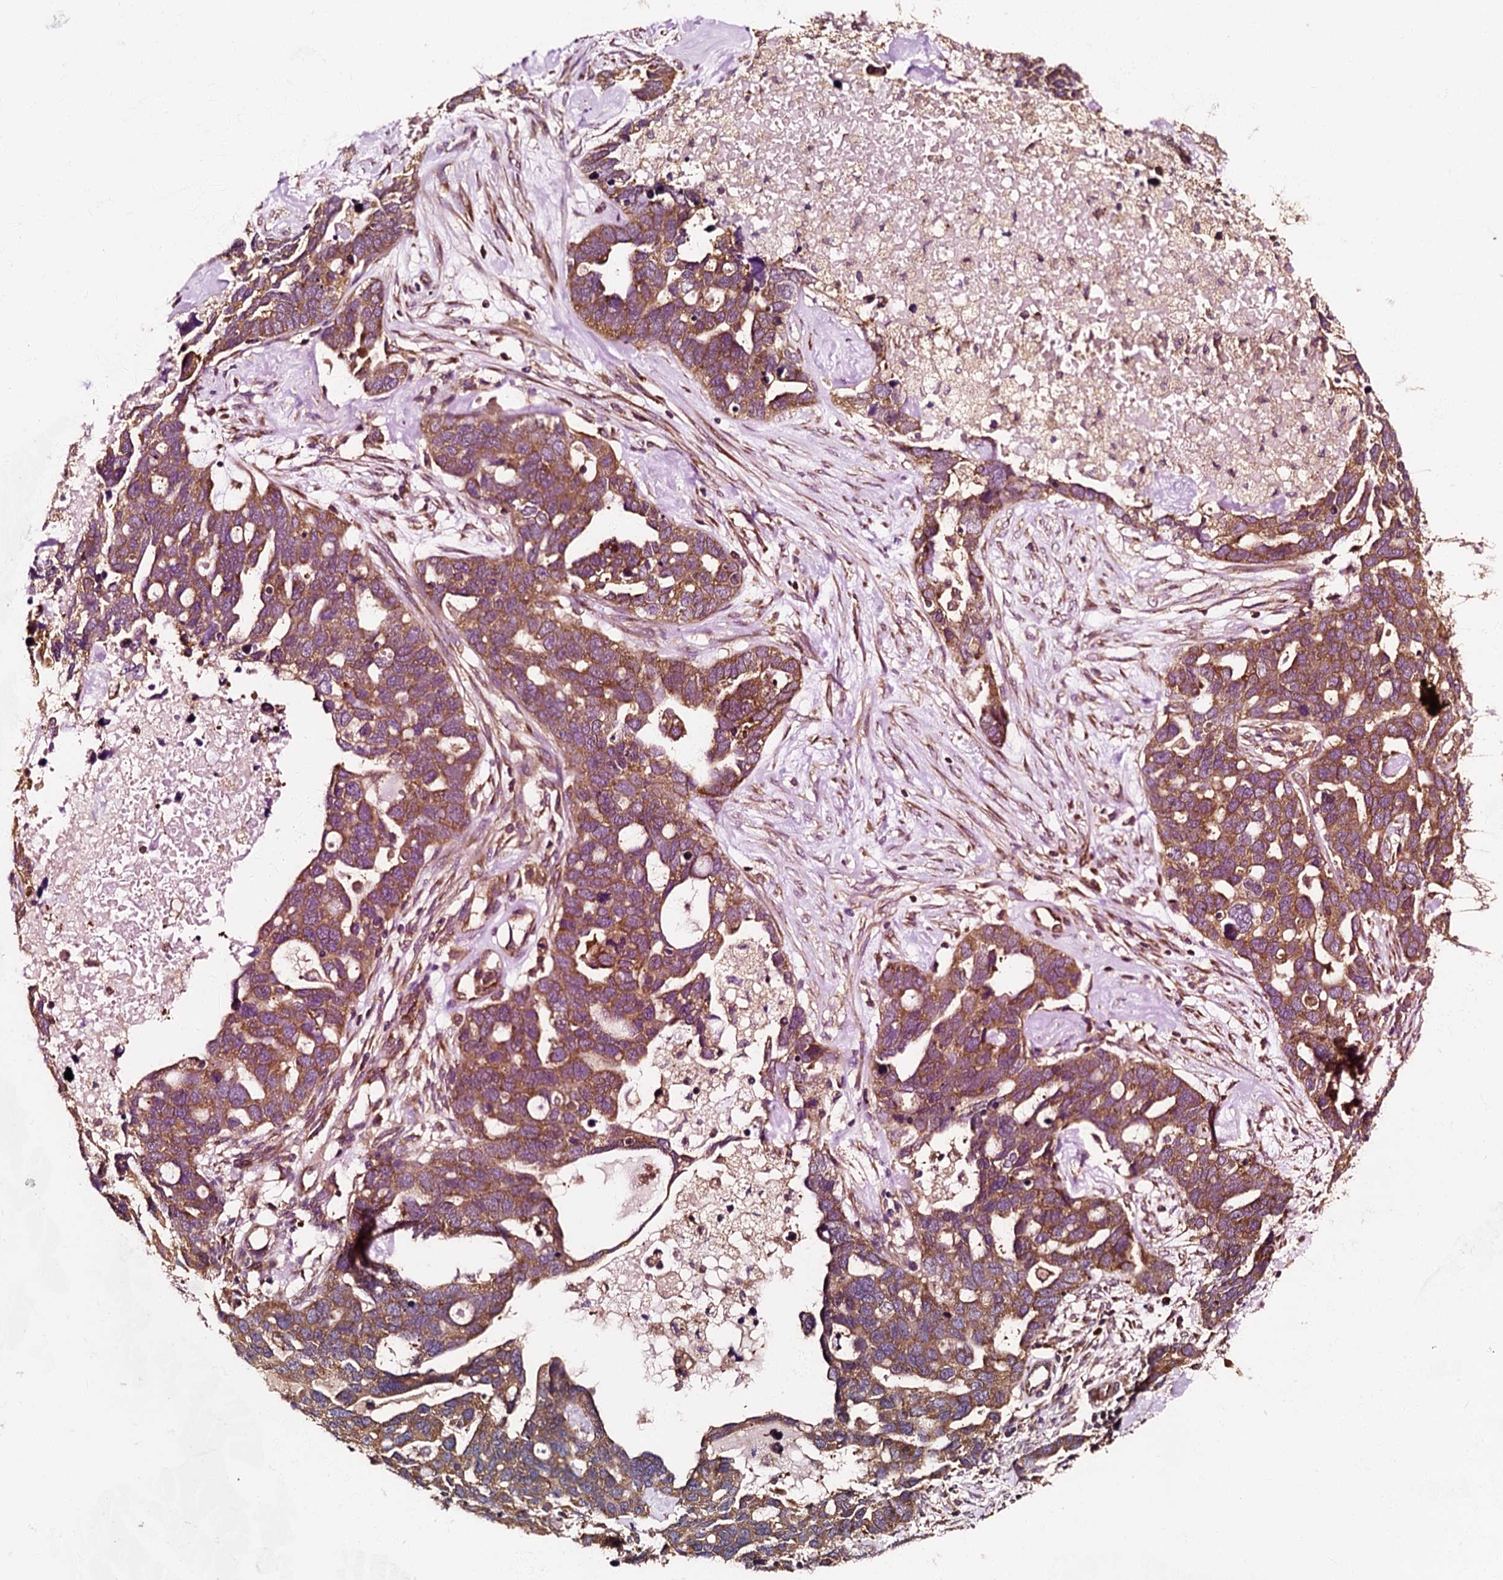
{"staining": {"intensity": "moderate", "quantity": ">75%", "location": "cytoplasmic/membranous"}, "tissue": "ovarian cancer", "cell_type": "Tumor cells", "image_type": "cancer", "snomed": [{"axis": "morphology", "description": "Cystadenocarcinoma, serous, NOS"}, {"axis": "topography", "description": "Ovary"}], "caption": "IHC of human serous cystadenocarcinoma (ovarian) reveals medium levels of moderate cytoplasmic/membranous positivity in approximately >75% of tumor cells. The staining was performed using DAB (3,3'-diaminobenzidine) to visualize the protein expression in brown, while the nuclei were stained in blue with hematoxylin (Magnification: 20x).", "gene": "ATP2C1", "patient": {"sex": "female", "age": 54}}